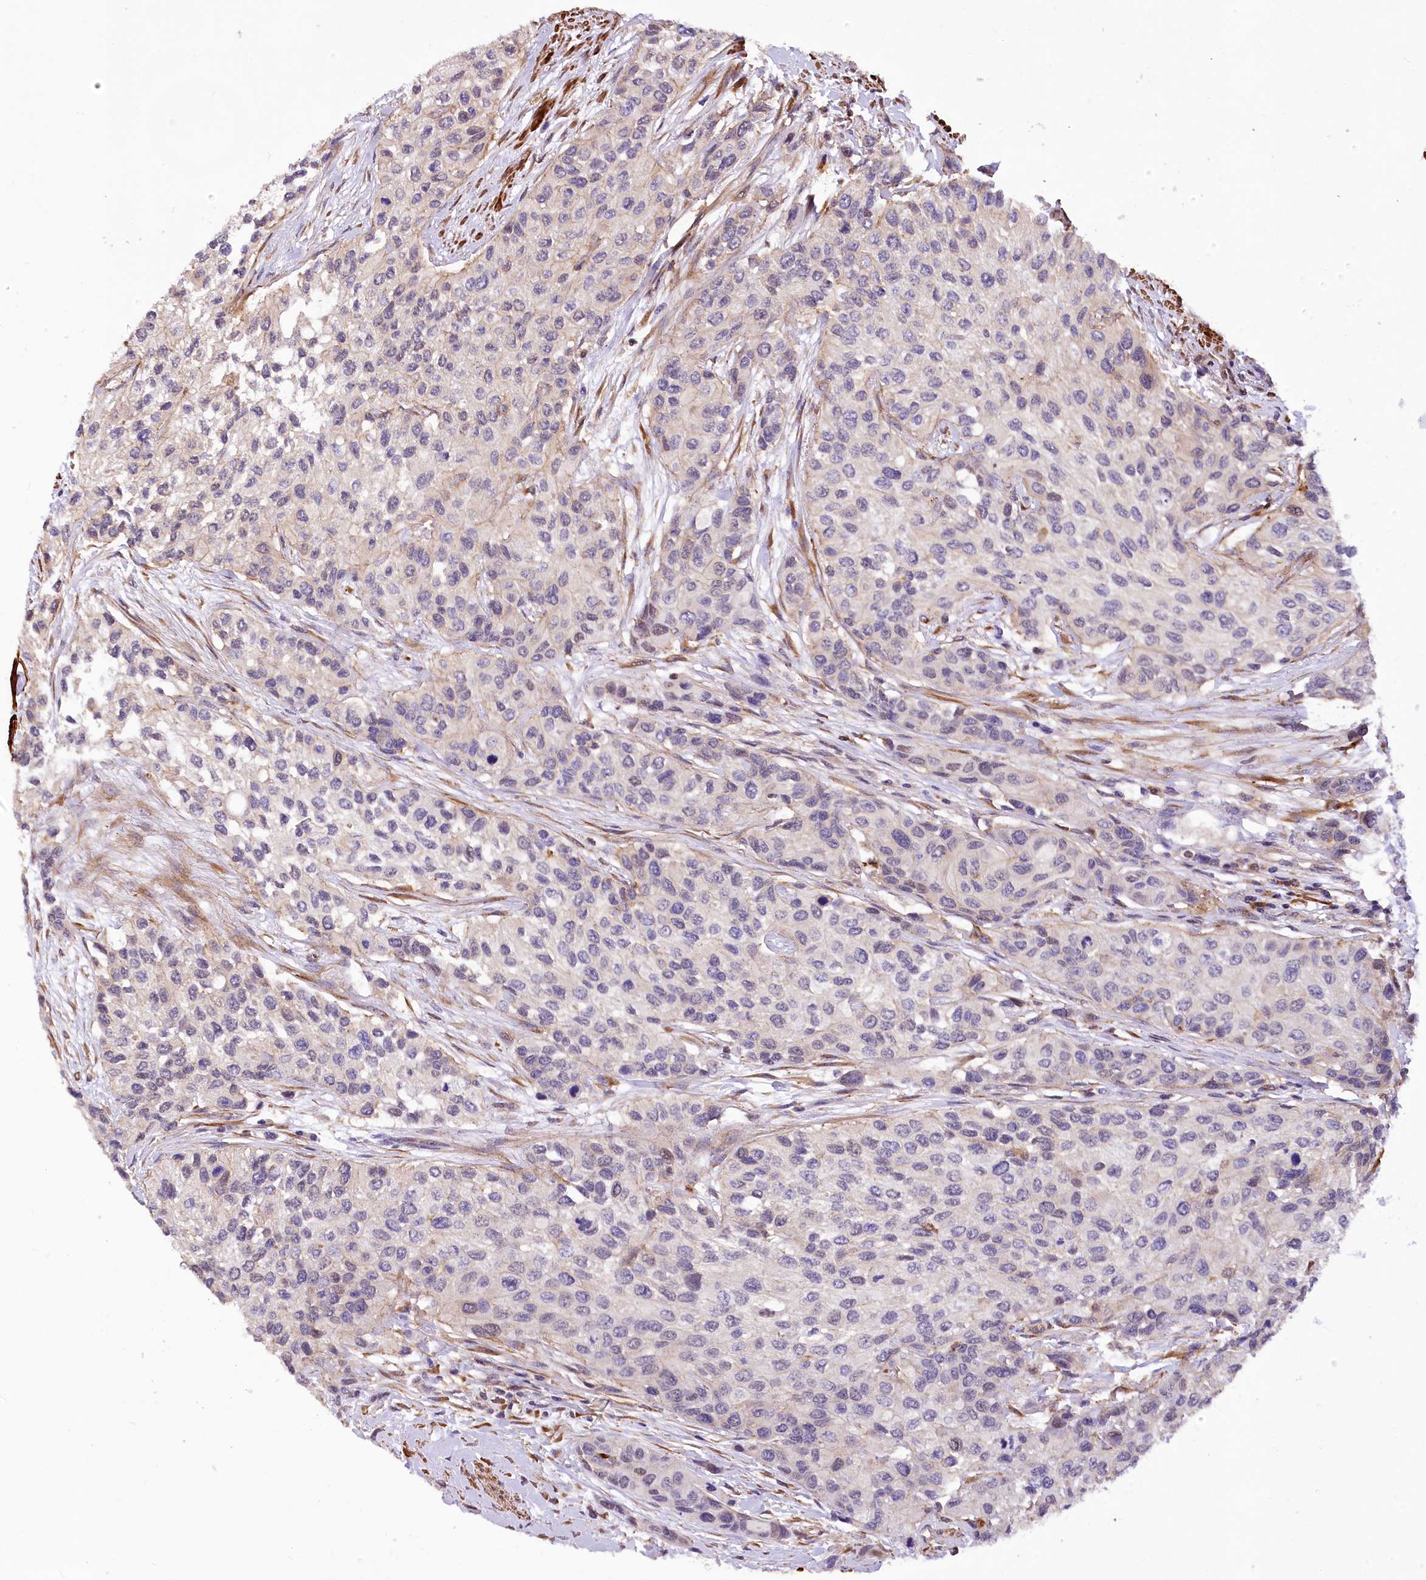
{"staining": {"intensity": "negative", "quantity": "none", "location": "none"}, "tissue": "urothelial cancer", "cell_type": "Tumor cells", "image_type": "cancer", "snomed": [{"axis": "morphology", "description": "Normal tissue, NOS"}, {"axis": "morphology", "description": "Urothelial carcinoma, High grade"}, {"axis": "topography", "description": "Vascular tissue"}, {"axis": "topography", "description": "Urinary bladder"}], "caption": "A high-resolution micrograph shows IHC staining of urothelial cancer, which shows no significant staining in tumor cells. (Brightfield microscopy of DAB immunohistochemistry (IHC) at high magnification).", "gene": "DPP3", "patient": {"sex": "female", "age": 56}}